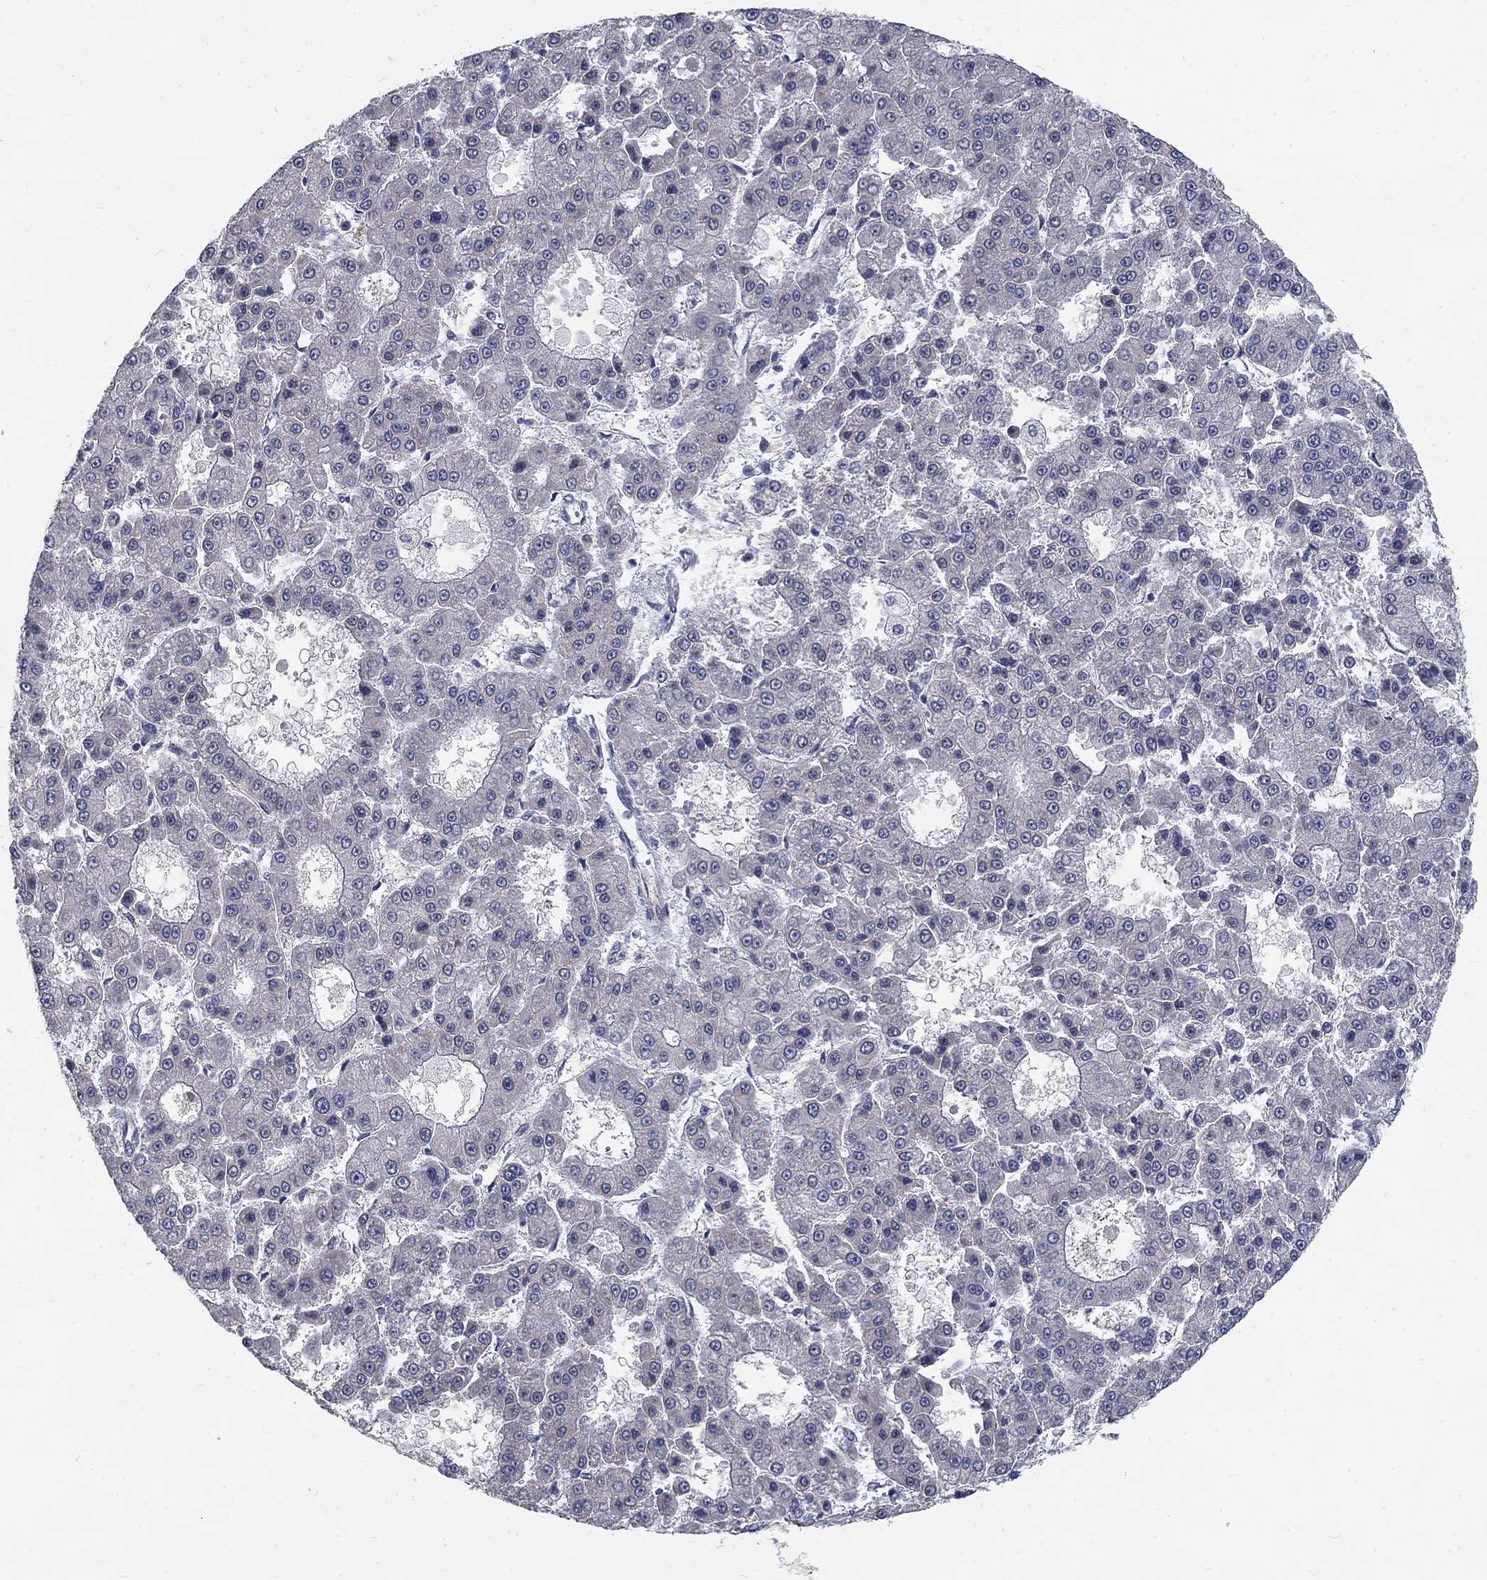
{"staining": {"intensity": "negative", "quantity": "none", "location": "none"}, "tissue": "liver cancer", "cell_type": "Tumor cells", "image_type": "cancer", "snomed": [{"axis": "morphology", "description": "Carcinoma, Hepatocellular, NOS"}, {"axis": "topography", "description": "Liver"}], "caption": "A high-resolution histopathology image shows immunohistochemistry (IHC) staining of liver cancer (hepatocellular carcinoma), which exhibits no significant positivity in tumor cells.", "gene": "PHKA1", "patient": {"sex": "male", "age": 70}}